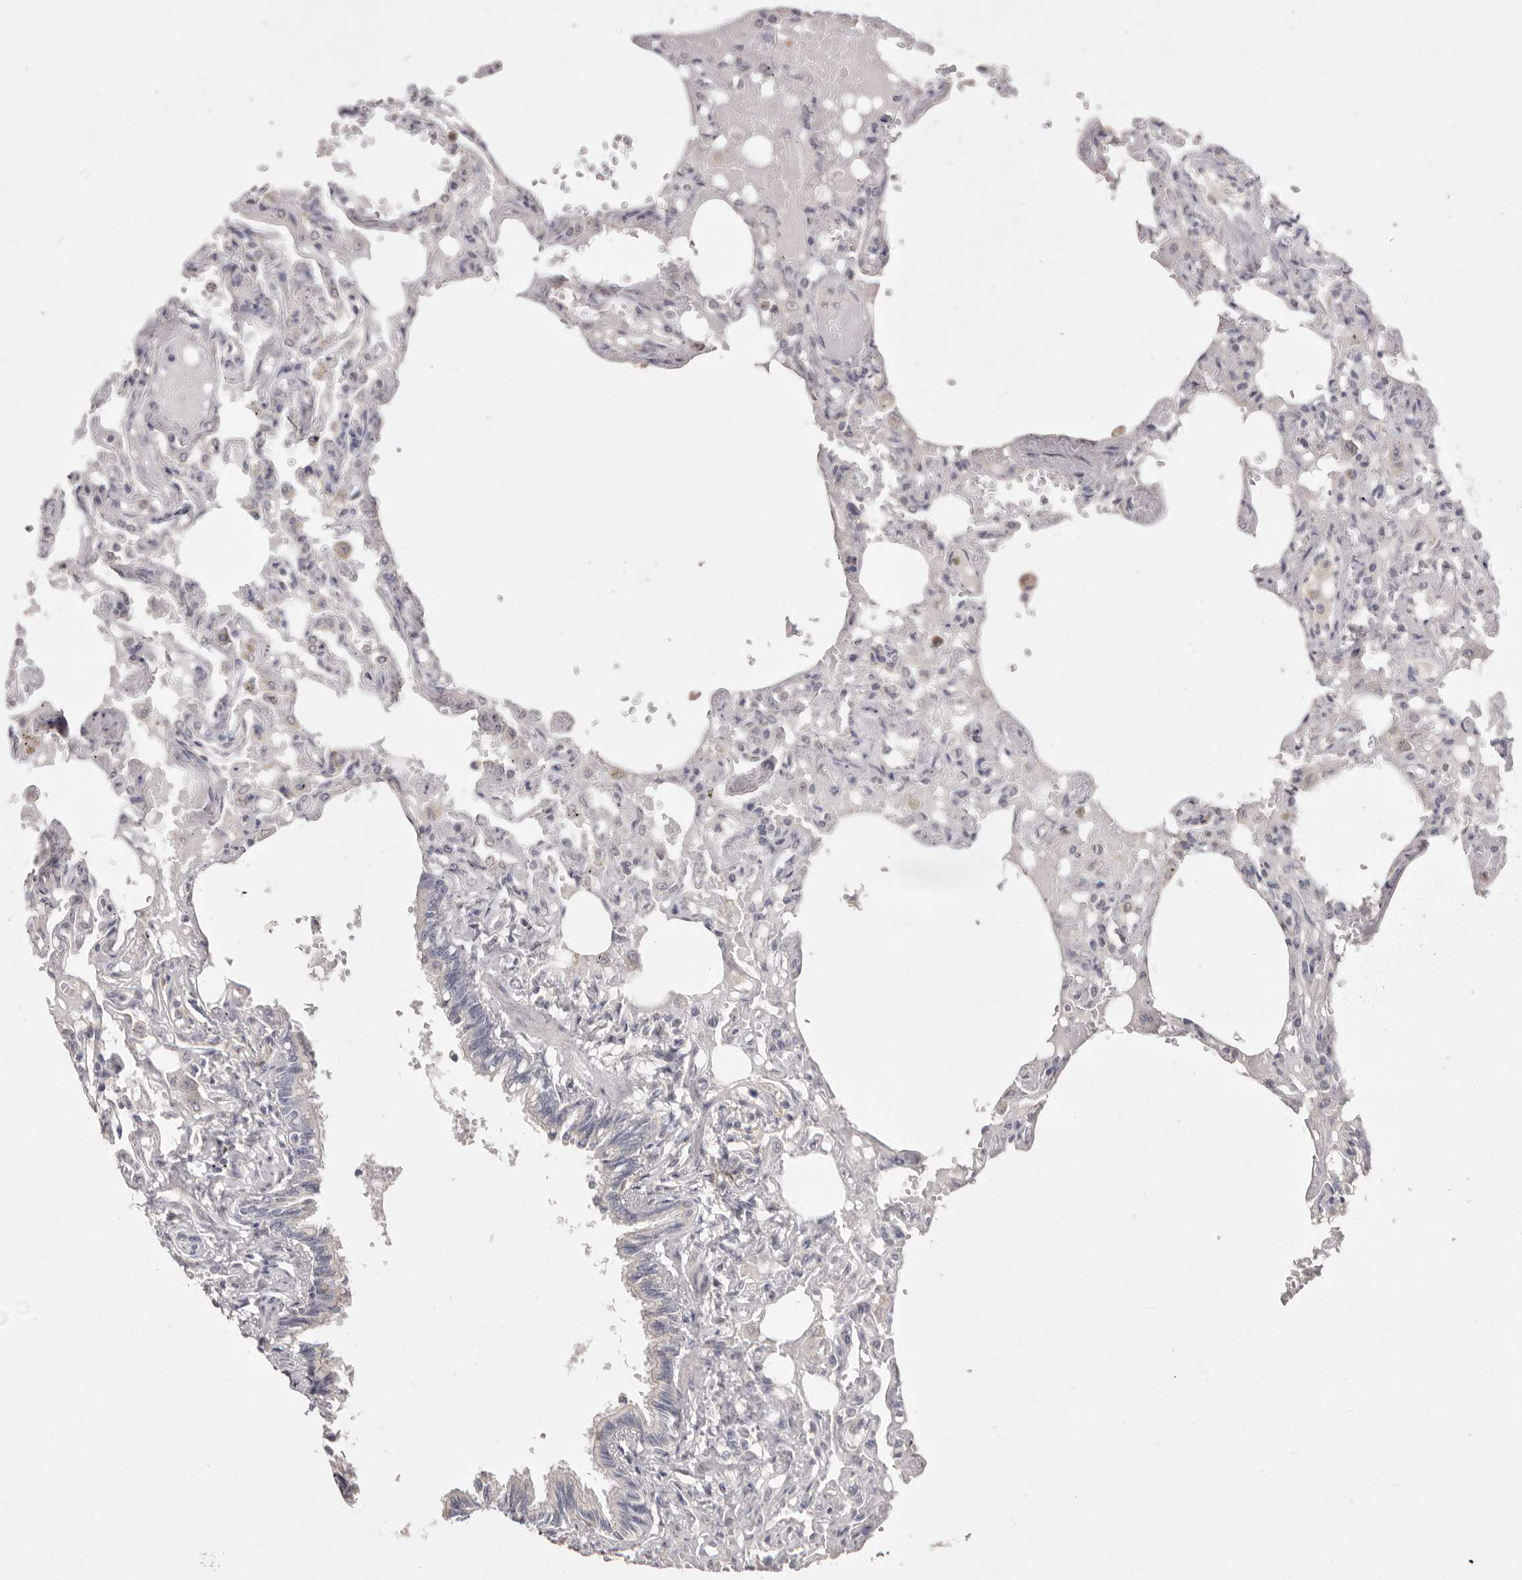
{"staining": {"intensity": "negative", "quantity": "none", "location": "none"}, "tissue": "lung", "cell_type": "Alveolar cells", "image_type": "normal", "snomed": [{"axis": "morphology", "description": "Normal tissue, NOS"}, {"axis": "topography", "description": "Lung"}], "caption": "Alveolar cells show no significant protein staining in unremarkable lung.", "gene": "GPR84", "patient": {"sex": "male", "age": 21}}